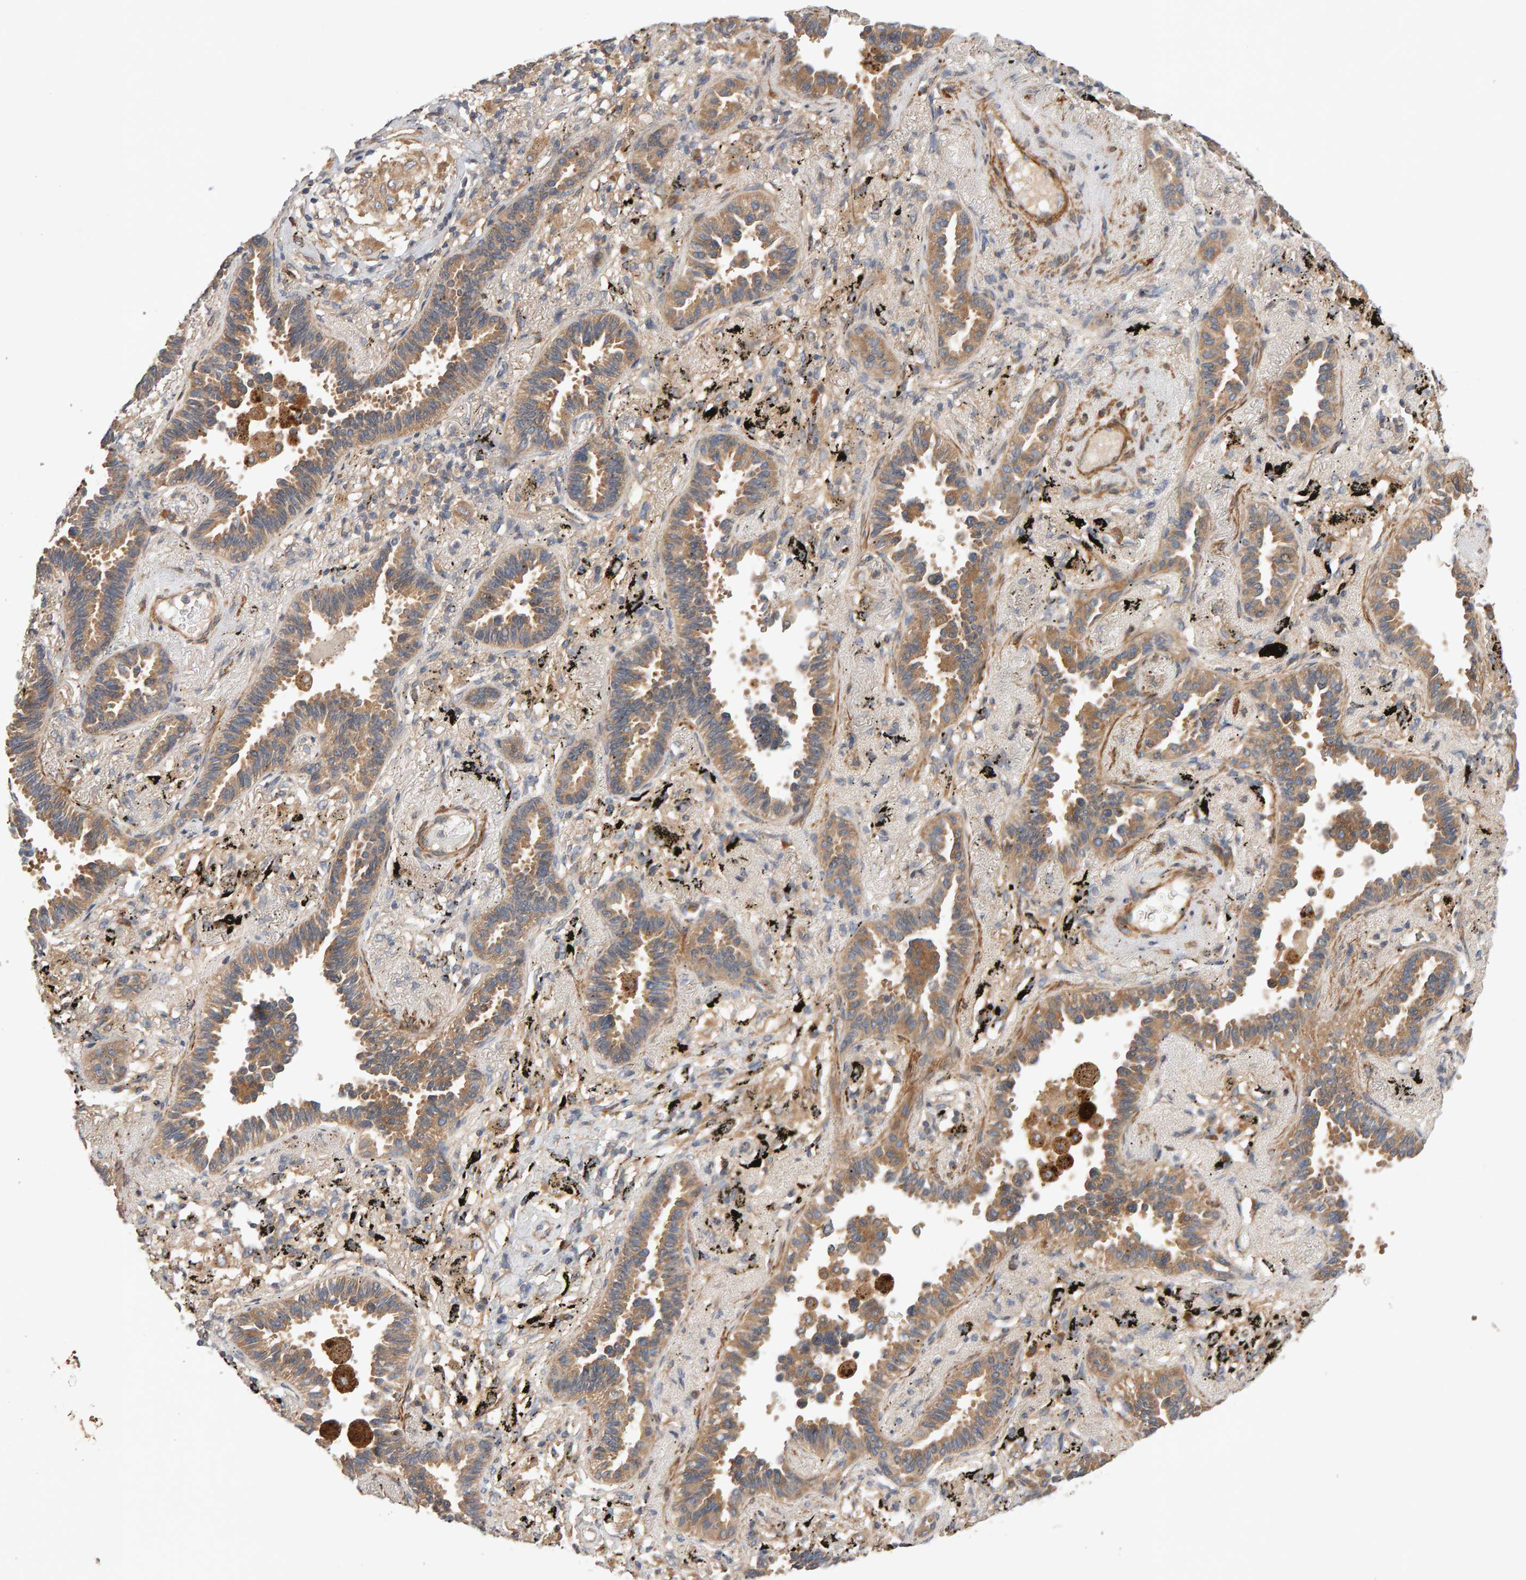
{"staining": {"intensity": "moderate", "quantity": ">75%", "location": "cytoplasmic/membranous"}, "tissue": "lung cancer", "cell_type": "Tumor cells", "image_type": "cancer", "snomed": [{"axis": "morphology", "description": "Adenocarcinoma, NOS"}, {"axis": "topography", "description": "Lung"}], "caption": "The histopathology image demonstrates immunohistochemical staining of lung cancer (adenocarcinoma). There is moderate cytoplasmic/membranous staining is seen in approximately >75% of tumor cells.", "gene": "RNF19A", "patient": {"sex": "male", "age": 59}}